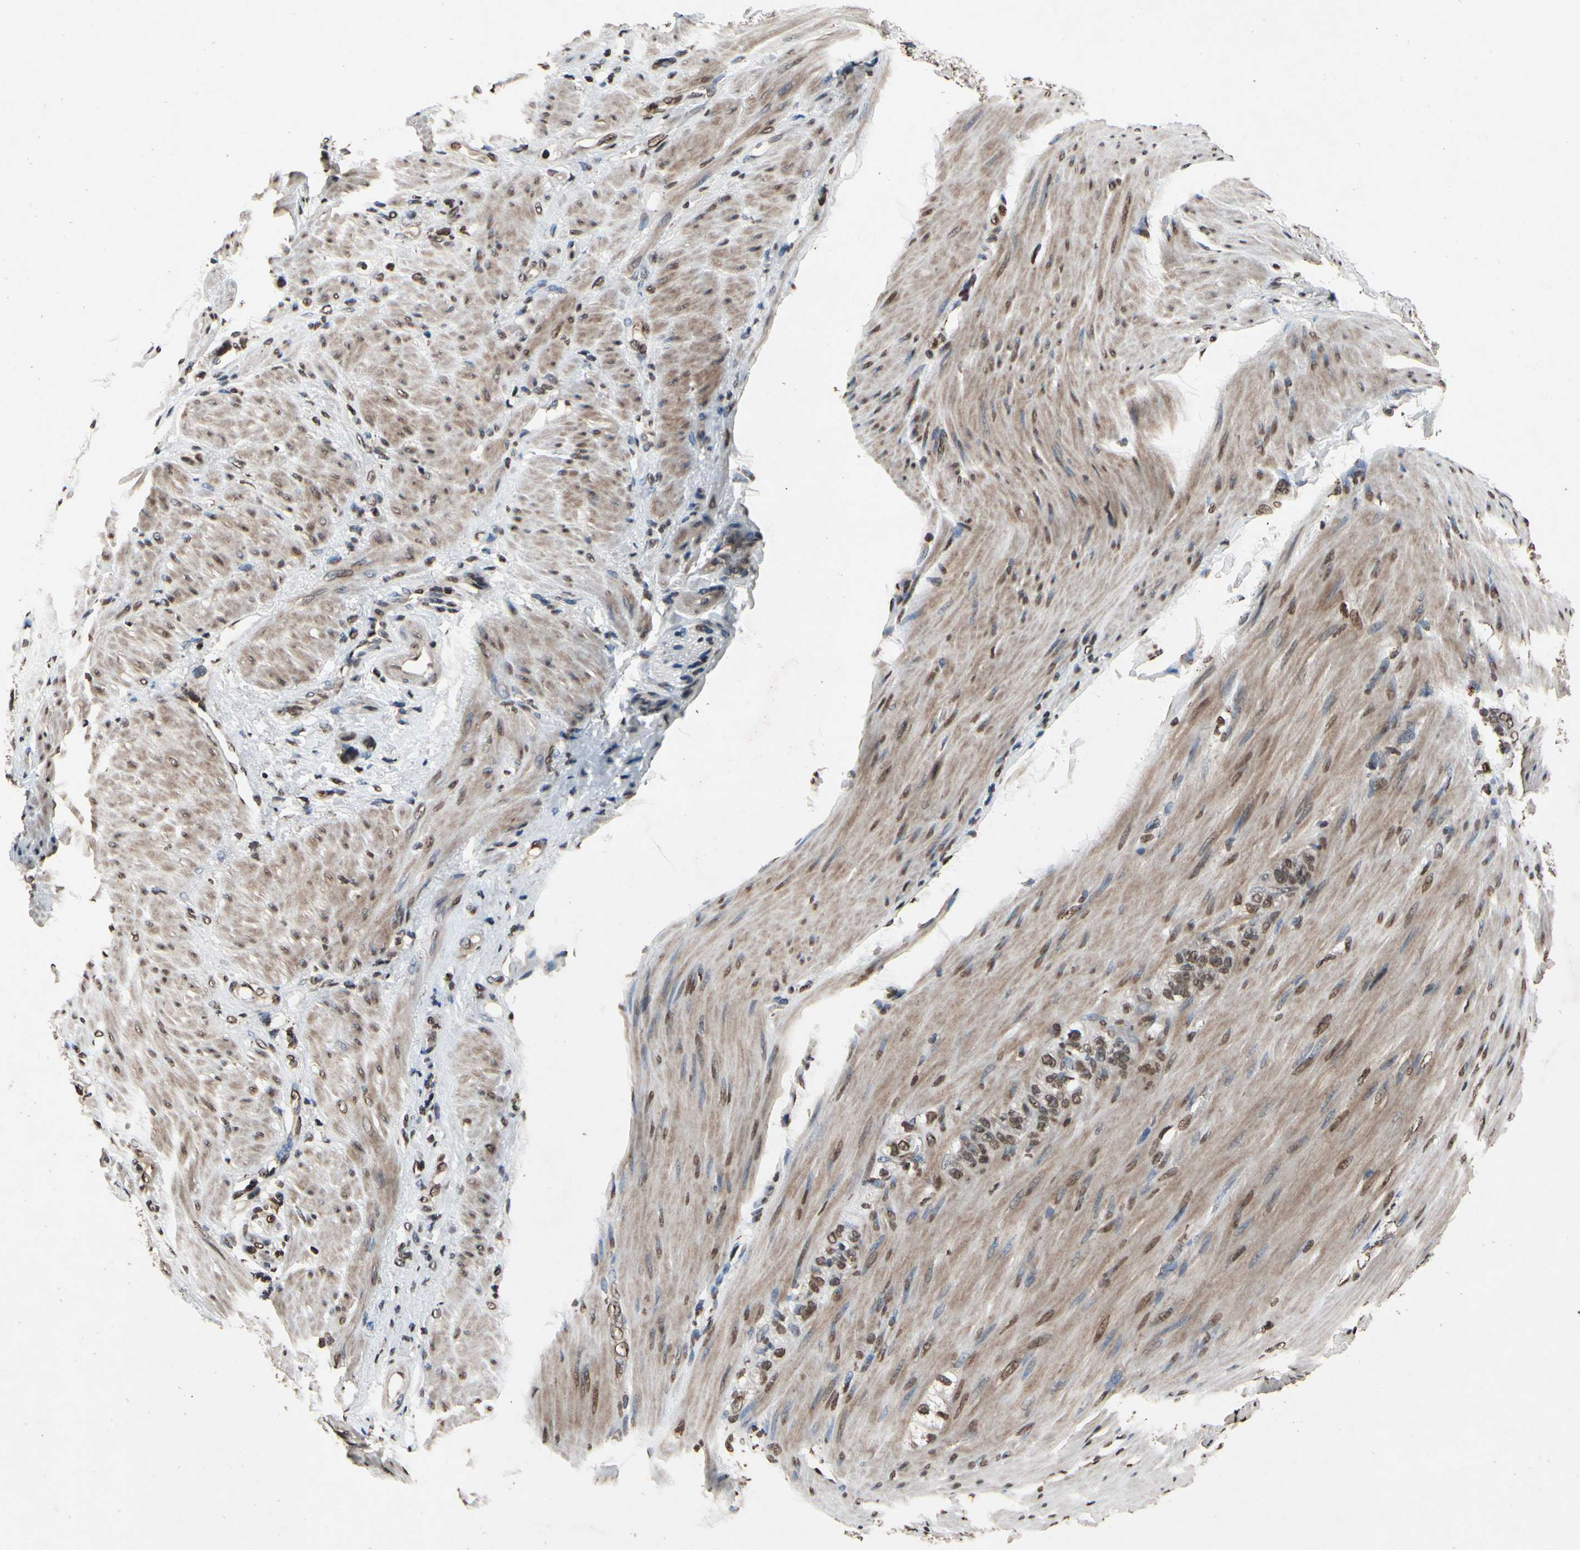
{"staining": {"intensity": "moderate", "quantity": ">75%", "location": "nuclear"}, "tissue": "stomach cancer", "cell_type": "Tumor cells", "image_type": "cancer", "snomed": [{"axis": "morphology", "description": "Adenocarcinoma, NOS"}, {"axis": "topography", "description": "Stomach"}], "caption": "Approximately >75% of tumor cells in stomach cancer (adenocarcinoma) exhibit moderate nuclear protein positivity as visualized by brown immunohistochemical staining.", "gene": "HIPK2", "patient": {"sex": "male", "age": 82}}